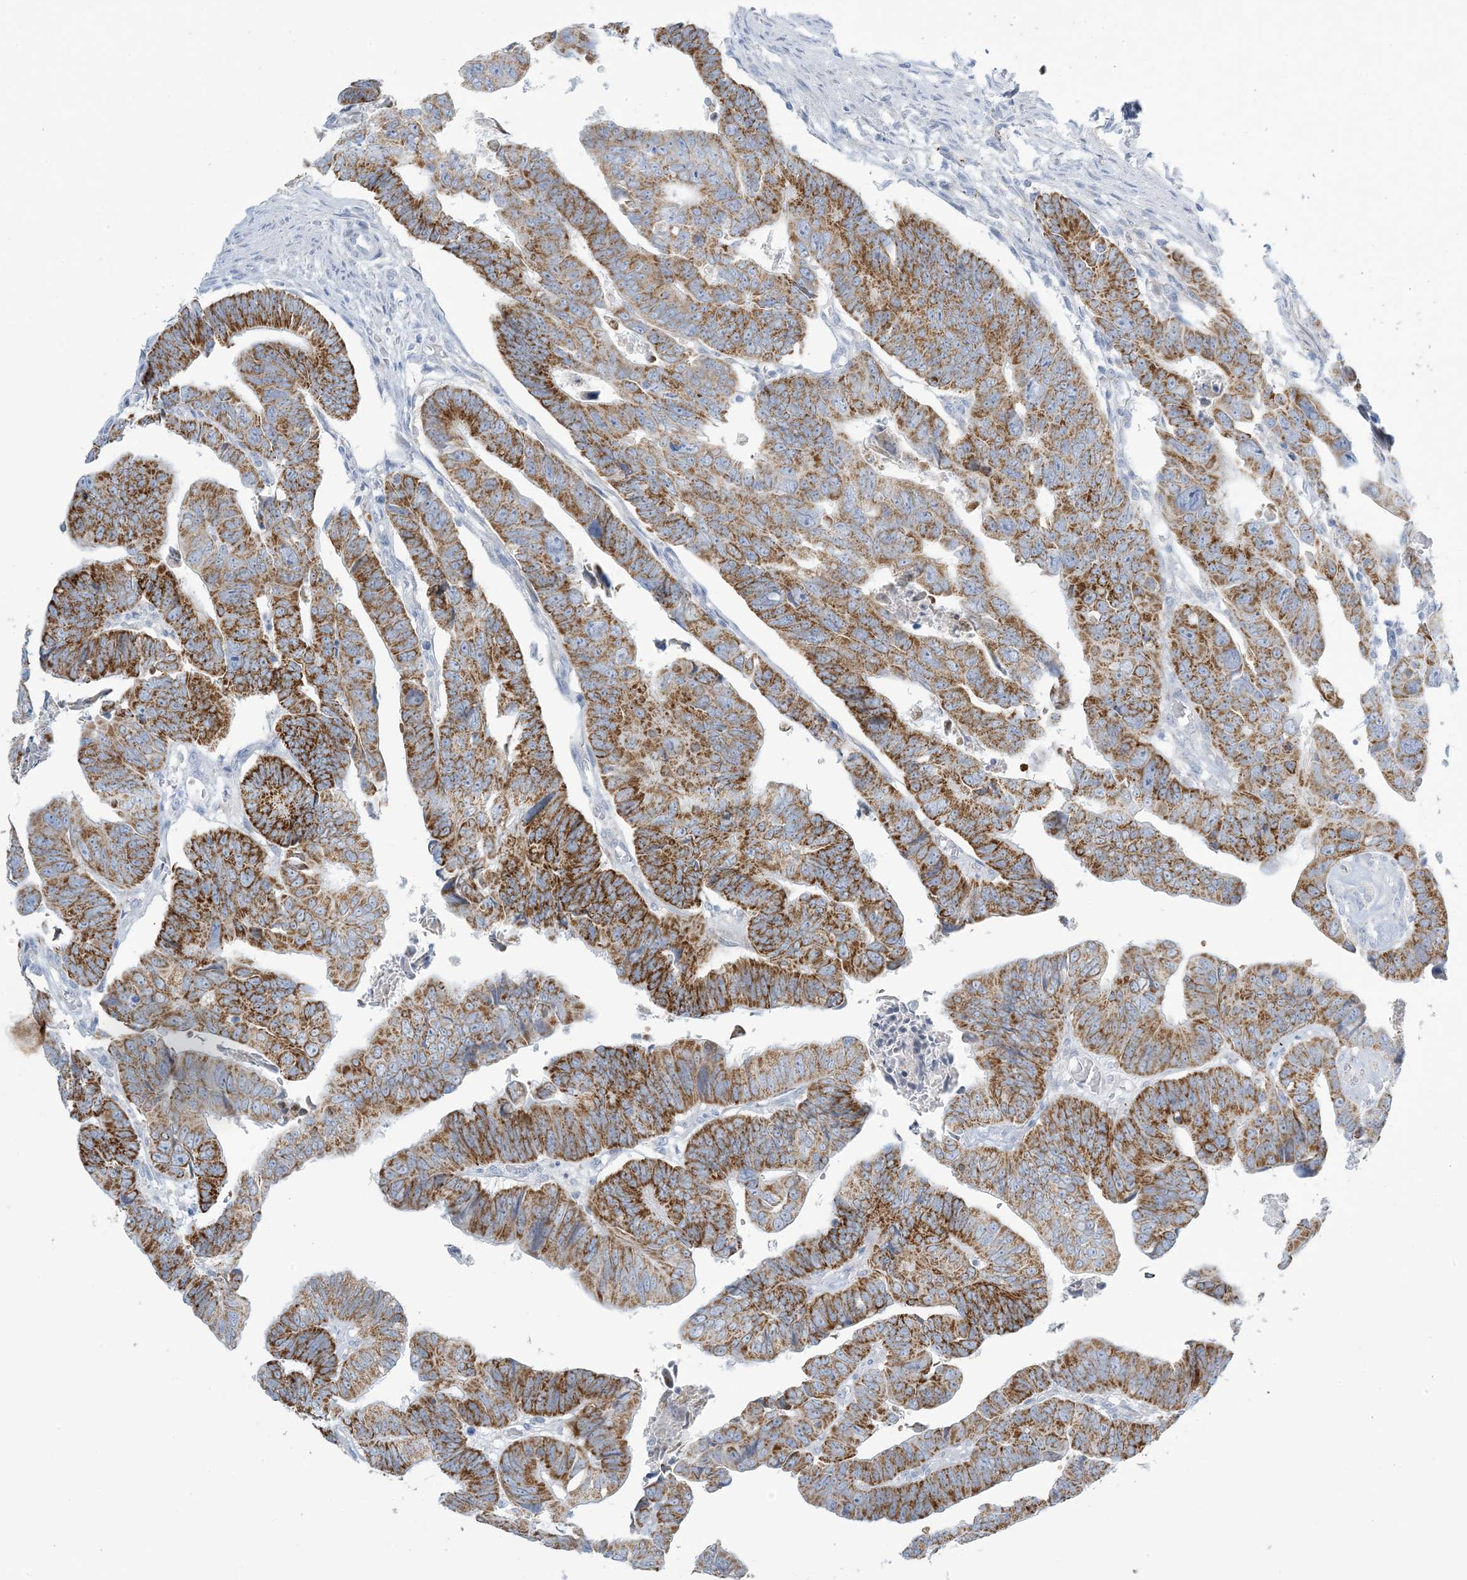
{"staining": {"intensity": "moderate", "quantity": ">75%", "location": "cytoplasmic/membranous"}, "tissue": "colorectal cancer", "cell_type": "Tumor cells", "image_type": "cancer", "snomed": [{"axis": "morphology", "description": "Adenocarcinoma, NOS"}, {"axis": "topography", "description": "Rectum"}], "caption": "Immunohistochemical staining of human colorectal cancer (adenocarcinoma) exhibits moderate cytoplasmic/membranous protein positivity in approximately >75% of tumor cells. Using DAB (3,3'-diaminobenzidine) (brown) and hematoxylin (blue) stains, captured at high magnification using brightfield microscopy.", "gene": "ZDHHC4", "patient": {"sex": "female", "age": 65}}